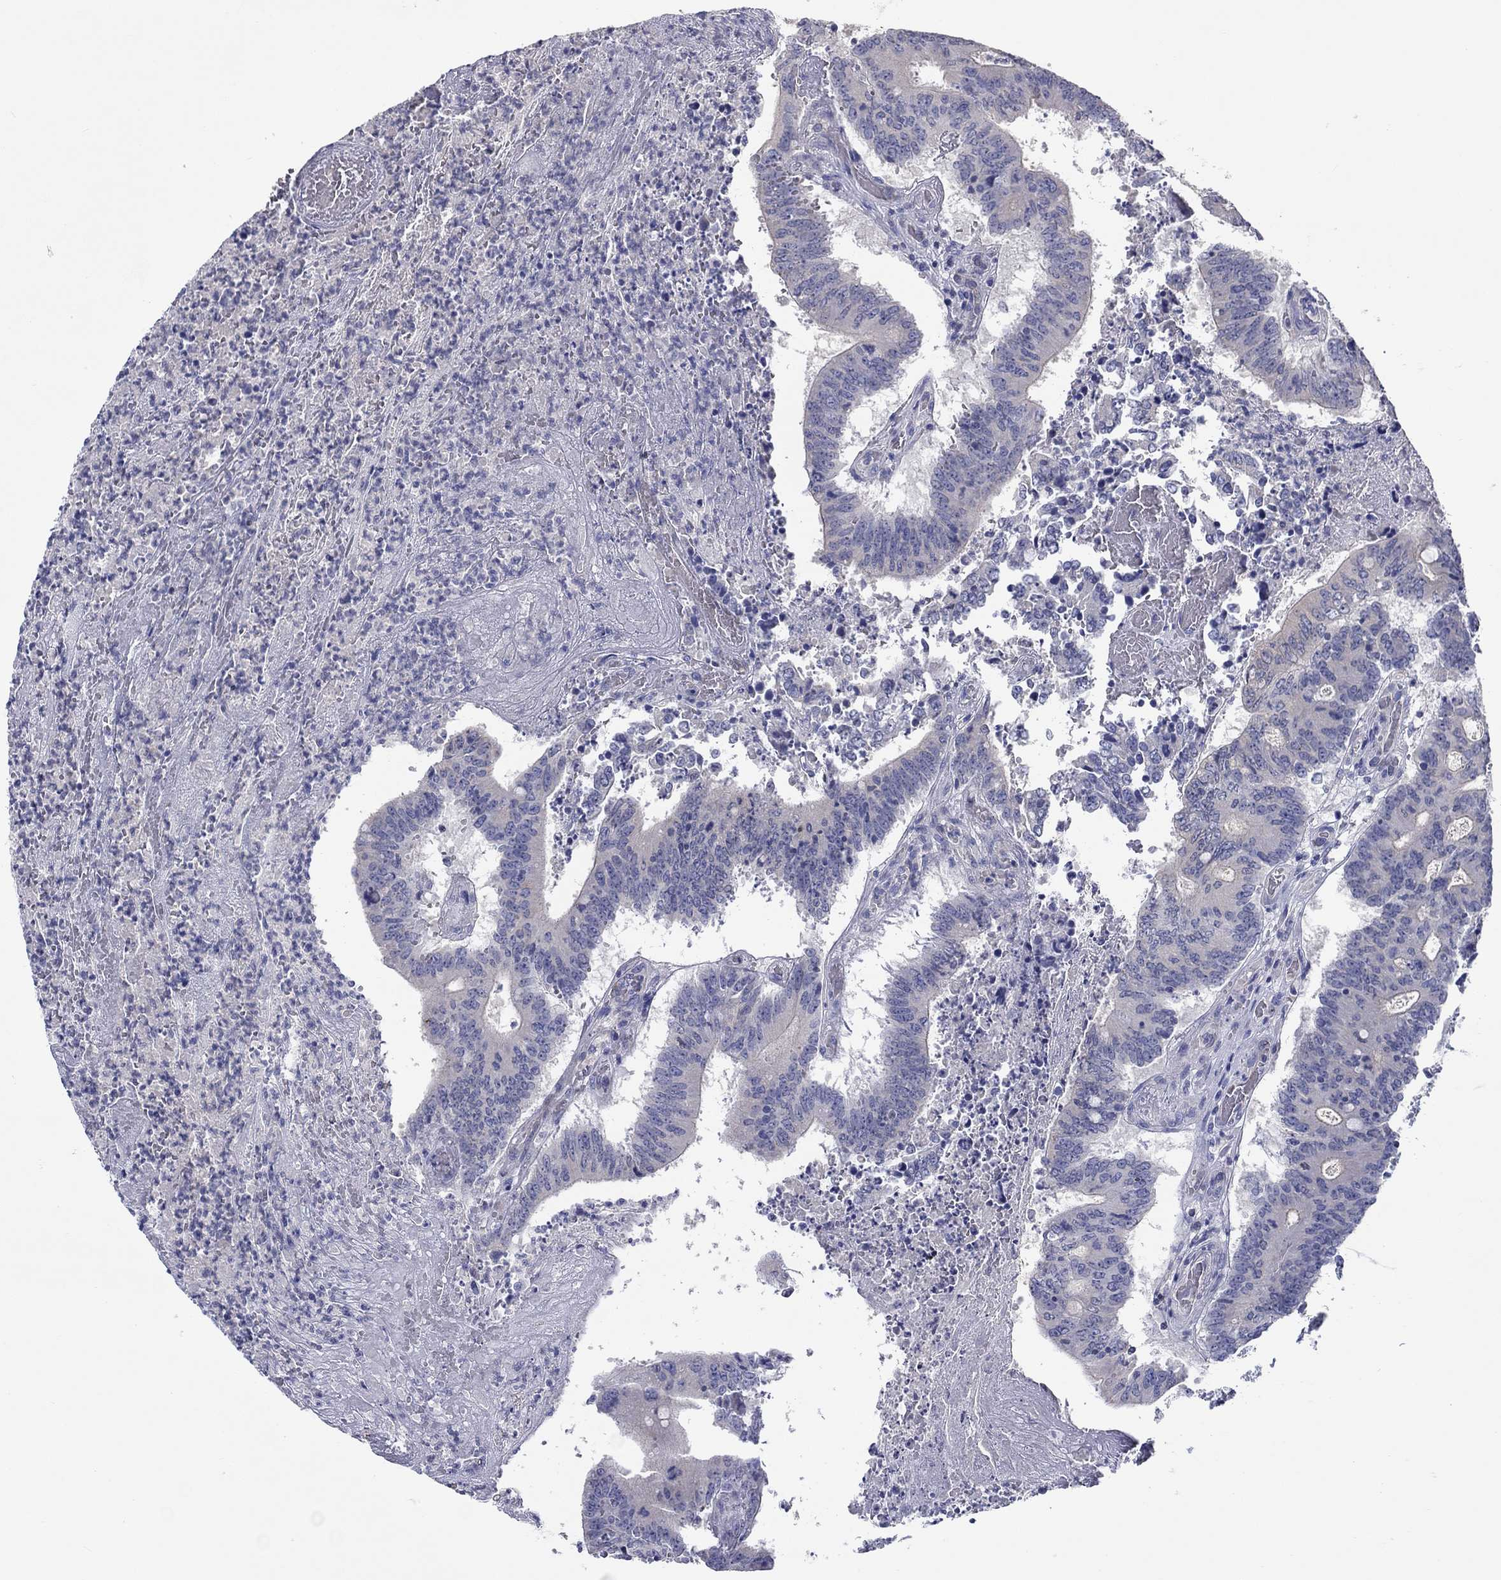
{"staining": {"intensity": "negative", "quantity": "none", "location": "none"}, "tissue": "colorectal cancer", "cell_type": "Tumor cells", "image_type": "cancer", "snomed": [{"axis": "morphology", "description": "Adenocarcinoma, NOS"}, {"axis": "topography", "description": "Colon"}], "caption": "This is a micrograph of IHC staining of adenocarcinoma (colorectal), which shows no positivity in tumor cells.", "gene": "ERMP1", "patient": {"sex": "female", "age": 70}}